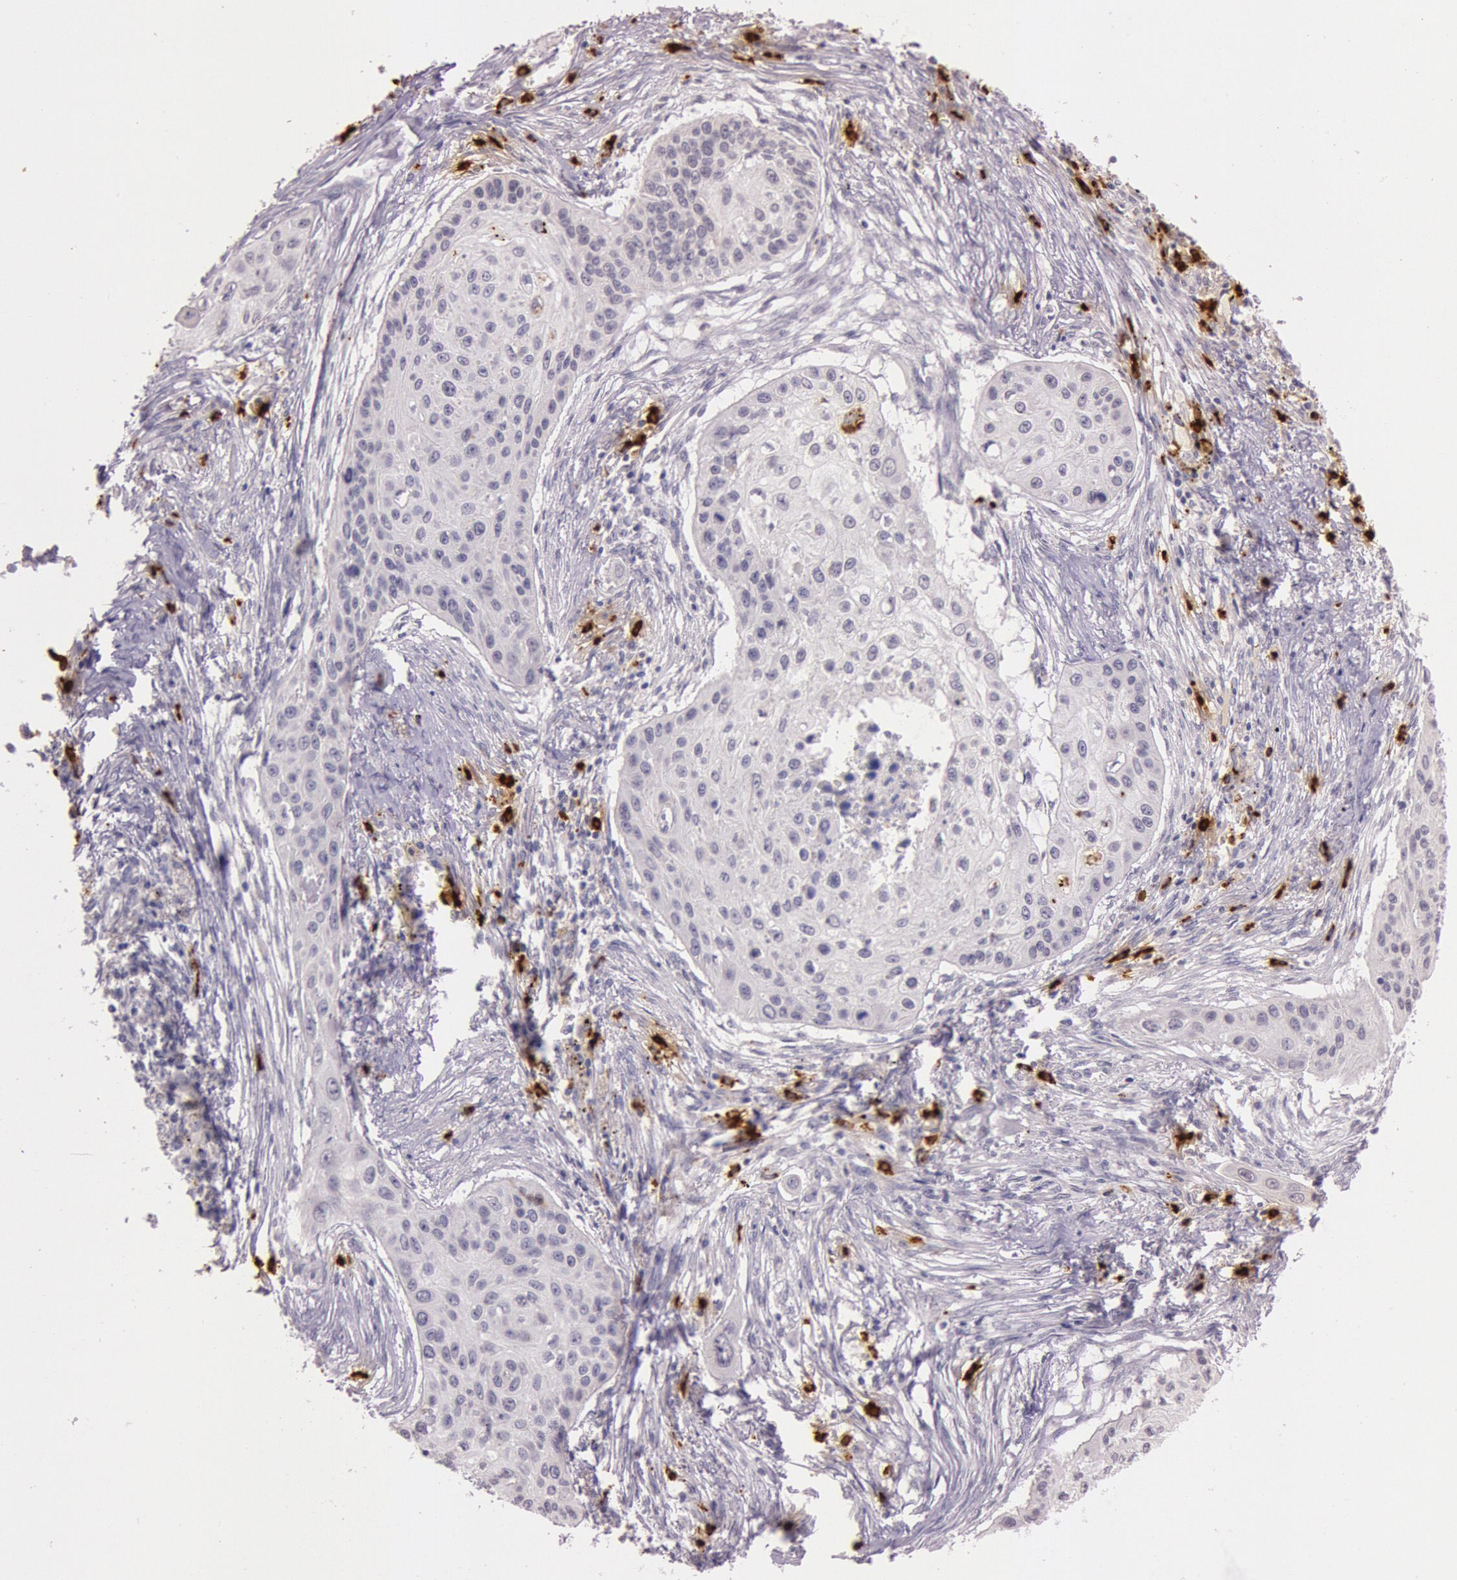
{"staining": {"intensity": "negative", "quantity": "none", "location": "none"}, "tissue": "lung cancer", "cell_type": "Tumor cells", "image_type": "cancer", "snomed": [{"axis": "morphology", "description": "Squamous cell carcinoma, NOS"}, {"axis": "topography", "description": "Lung"}], "caption": "Micrograph shows no protein expression in tumor cells of lung cancer tissue.", "gene": "KDM6A", "patient": {"sex": "male", "age": 71}}